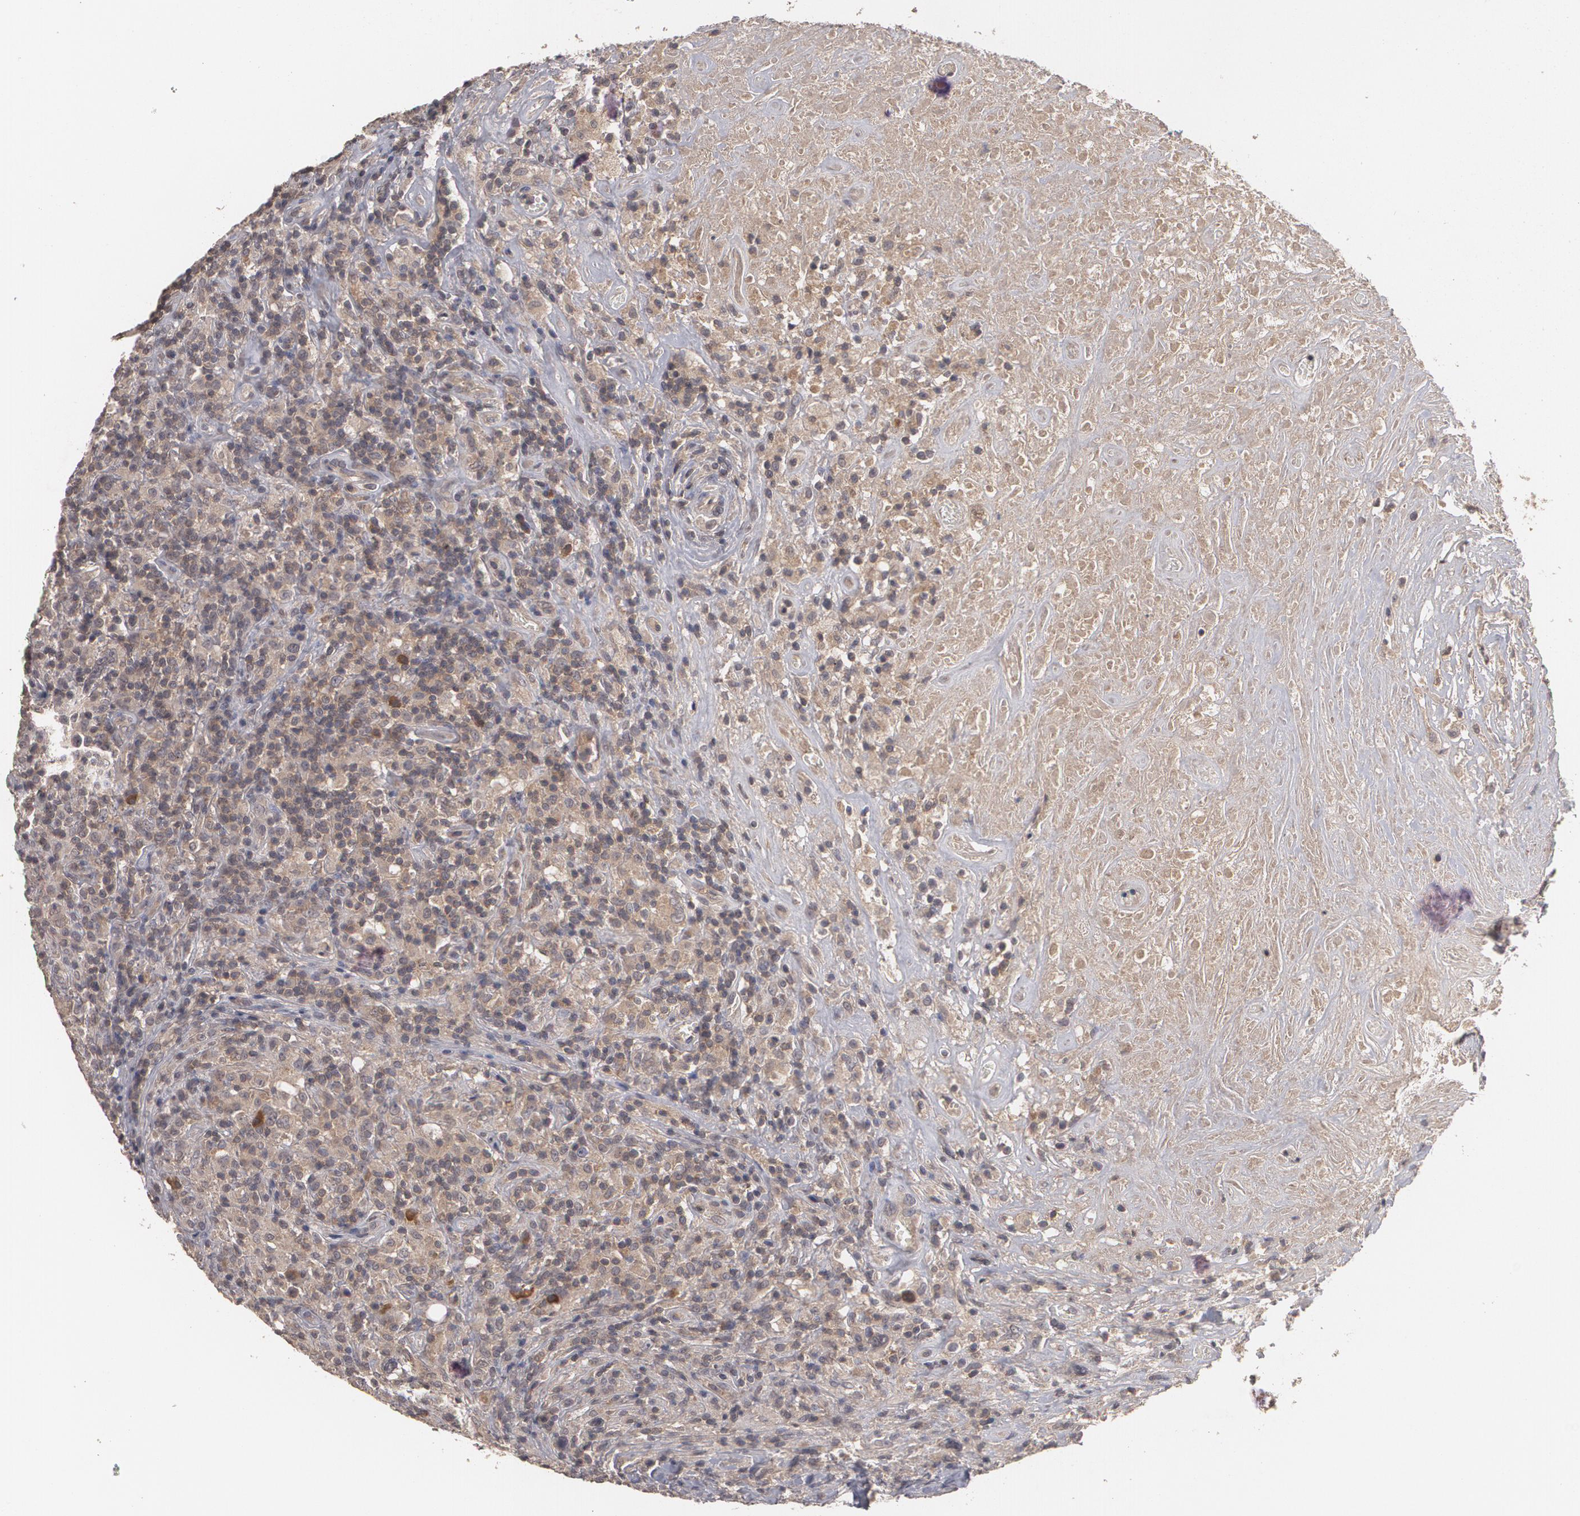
{"staining": {"intensity": "moderate", "quantity": ">75%", "location": "cytoplasmic/membranous"}, "tissue": "lymphoma", "cell_type": "Tumor cells", "image_type": "cancer", "snomed": [{"axis": "morphology", "description": "Hodgkin's disease, NOS"}, {"axis": "topography", "description": "Lymph node"}], "caption": "Hodgkin's disease was stained to show a protein in brown. There is medium levels of moderate cytoplasmic/membranous expression in about >75% of tumor cells.", "gene": "ARF6", "patient": {"sex": "male", "age": 46}}